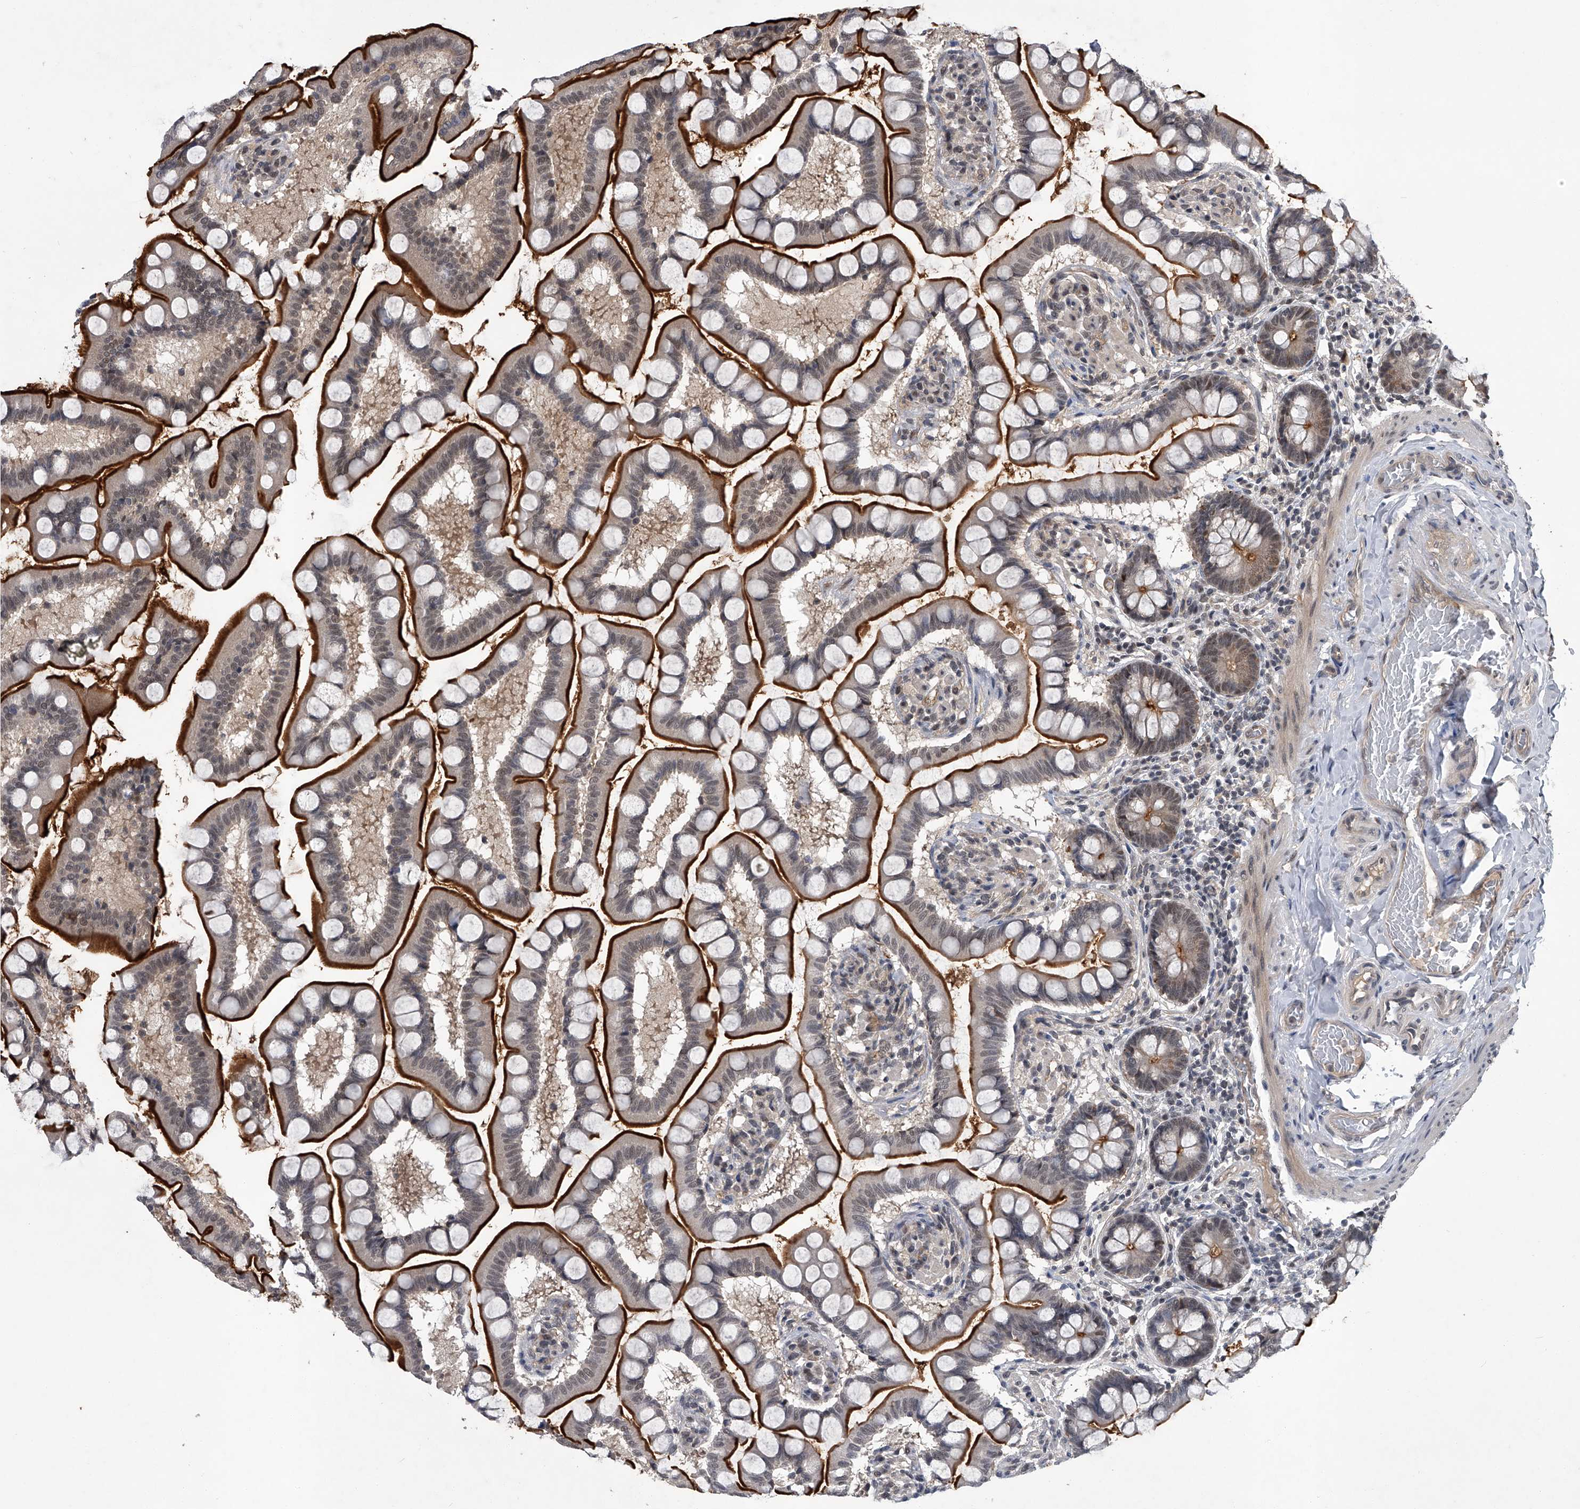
{"staining": {"intensity": "strong", "quantity": "25%-75%", "location": "cytoplasmic/membranous"}, "tissue": "small intestine", "cell_type": "Glandular cells", "image_type": "normal", "snomed": [{"axis": "morphology", "description": "Normal tissue, NOS"}, {"axis": "topography", "description": "Small intestine"}], "caption": "DAB immunohistochemical staining of normal human small intestine displays strong cytoplasmic/membranous protein staining in about 25%-75% of glandular cells. (Brightfield microscopy of DAB IHC at high magnification).", "gene": "SLC12A8", "patient": {"sex": "male", "age": 41}}